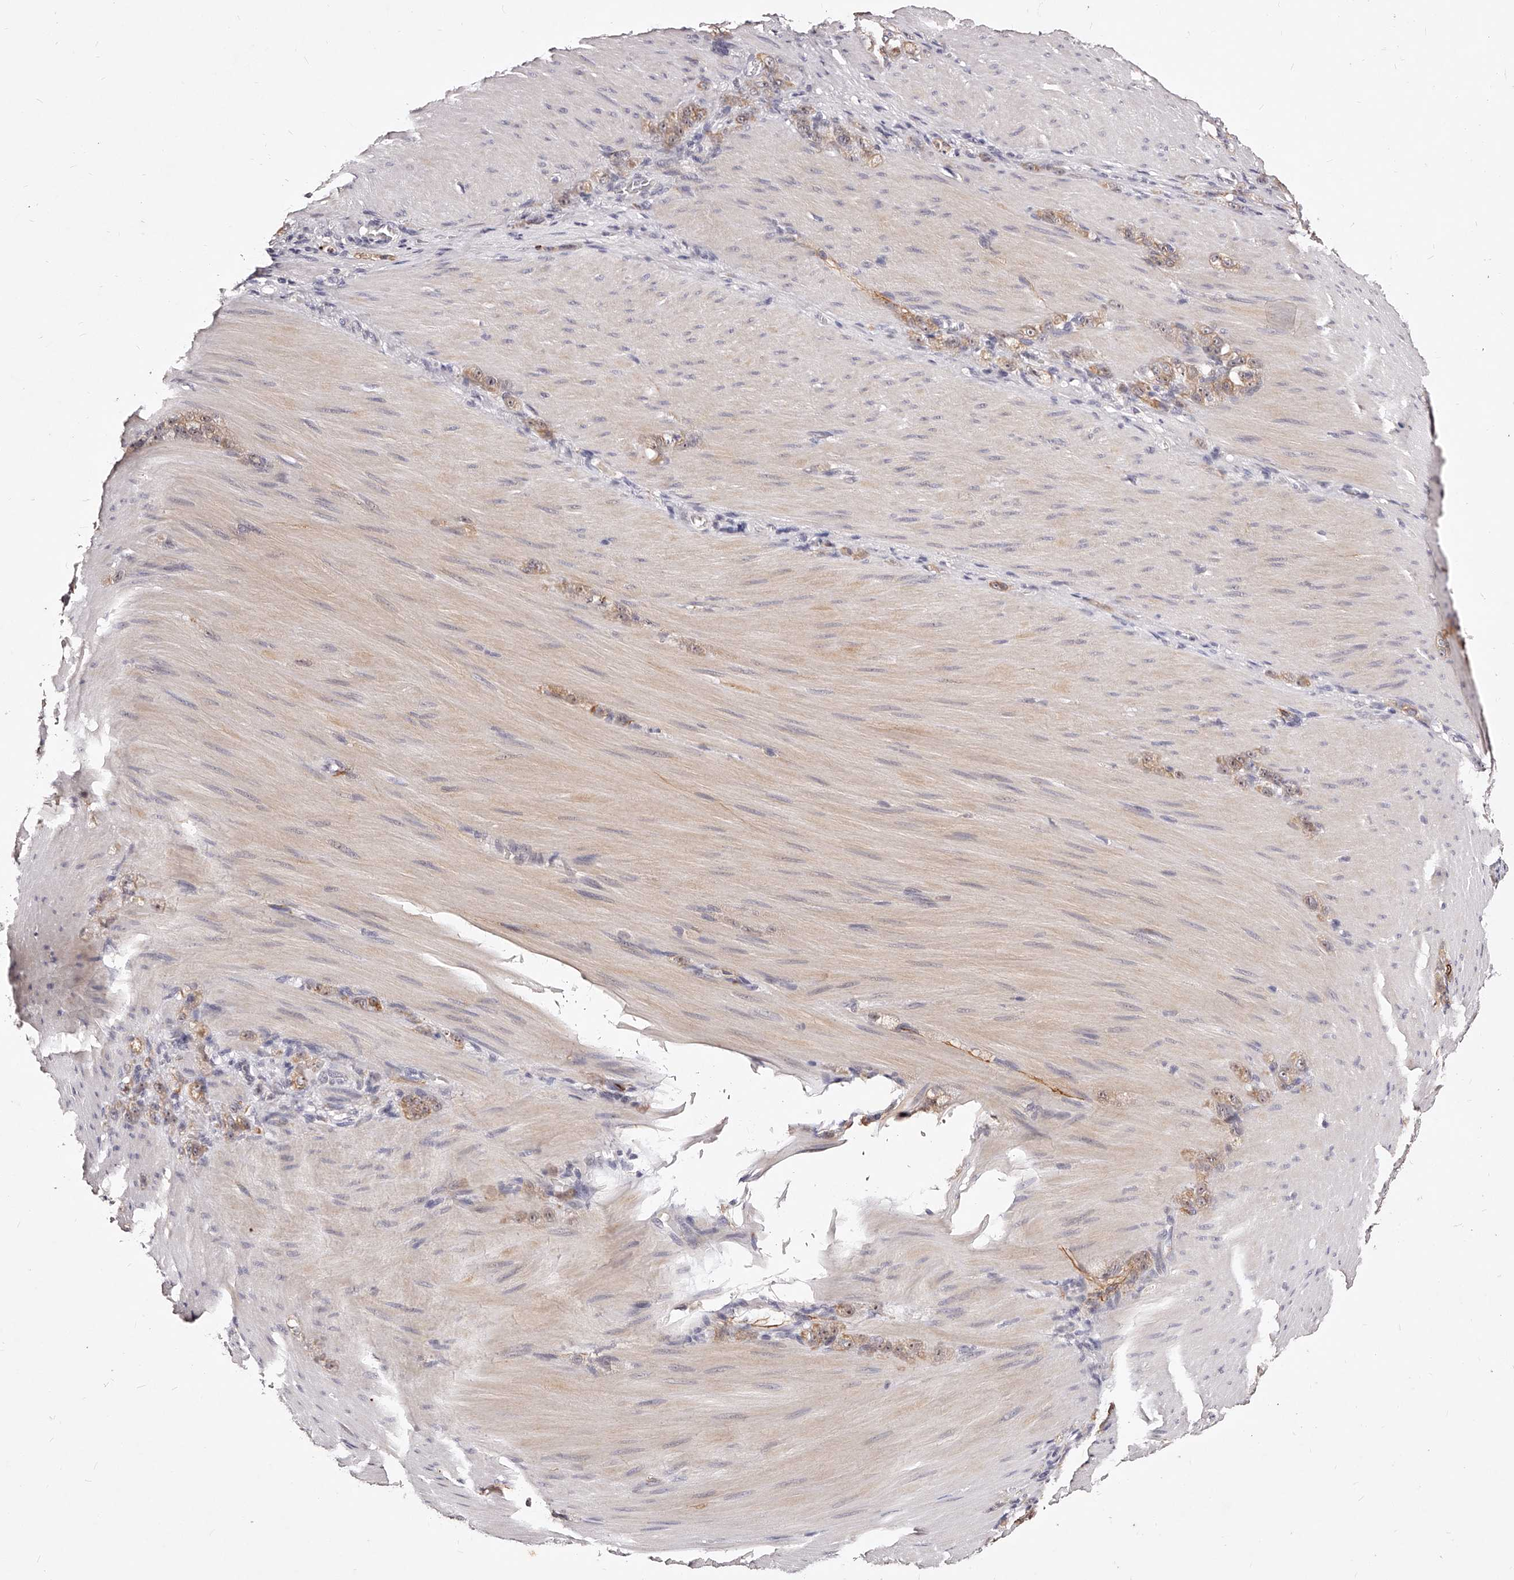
{"staining": {"intensity": "moderate", "quantity": ">75%", "location": "cytoplasmic/membranous,nuclear"}, "tissue": "stomach cancer", "cell_type": "Tumor cells", "image_type": "cancer", "snomed": [{"axis": "morphology", "description": "Normal tissue, NOS"}, {"axis": "morphology", "description": "Adenocarcinoma, NOS"}, {"axis": "topography", "description": "Stomach"}], "caption": "A histopathology image showing moderate cytoplasmic/membranous and nuclear staining in about >75% of tumor cells in adenocarcinoma (stomach), as visualized by brown immunohistochemical staining.", "gene": "PHACTR1", "patient": {"sex": "male", "age": 82}}